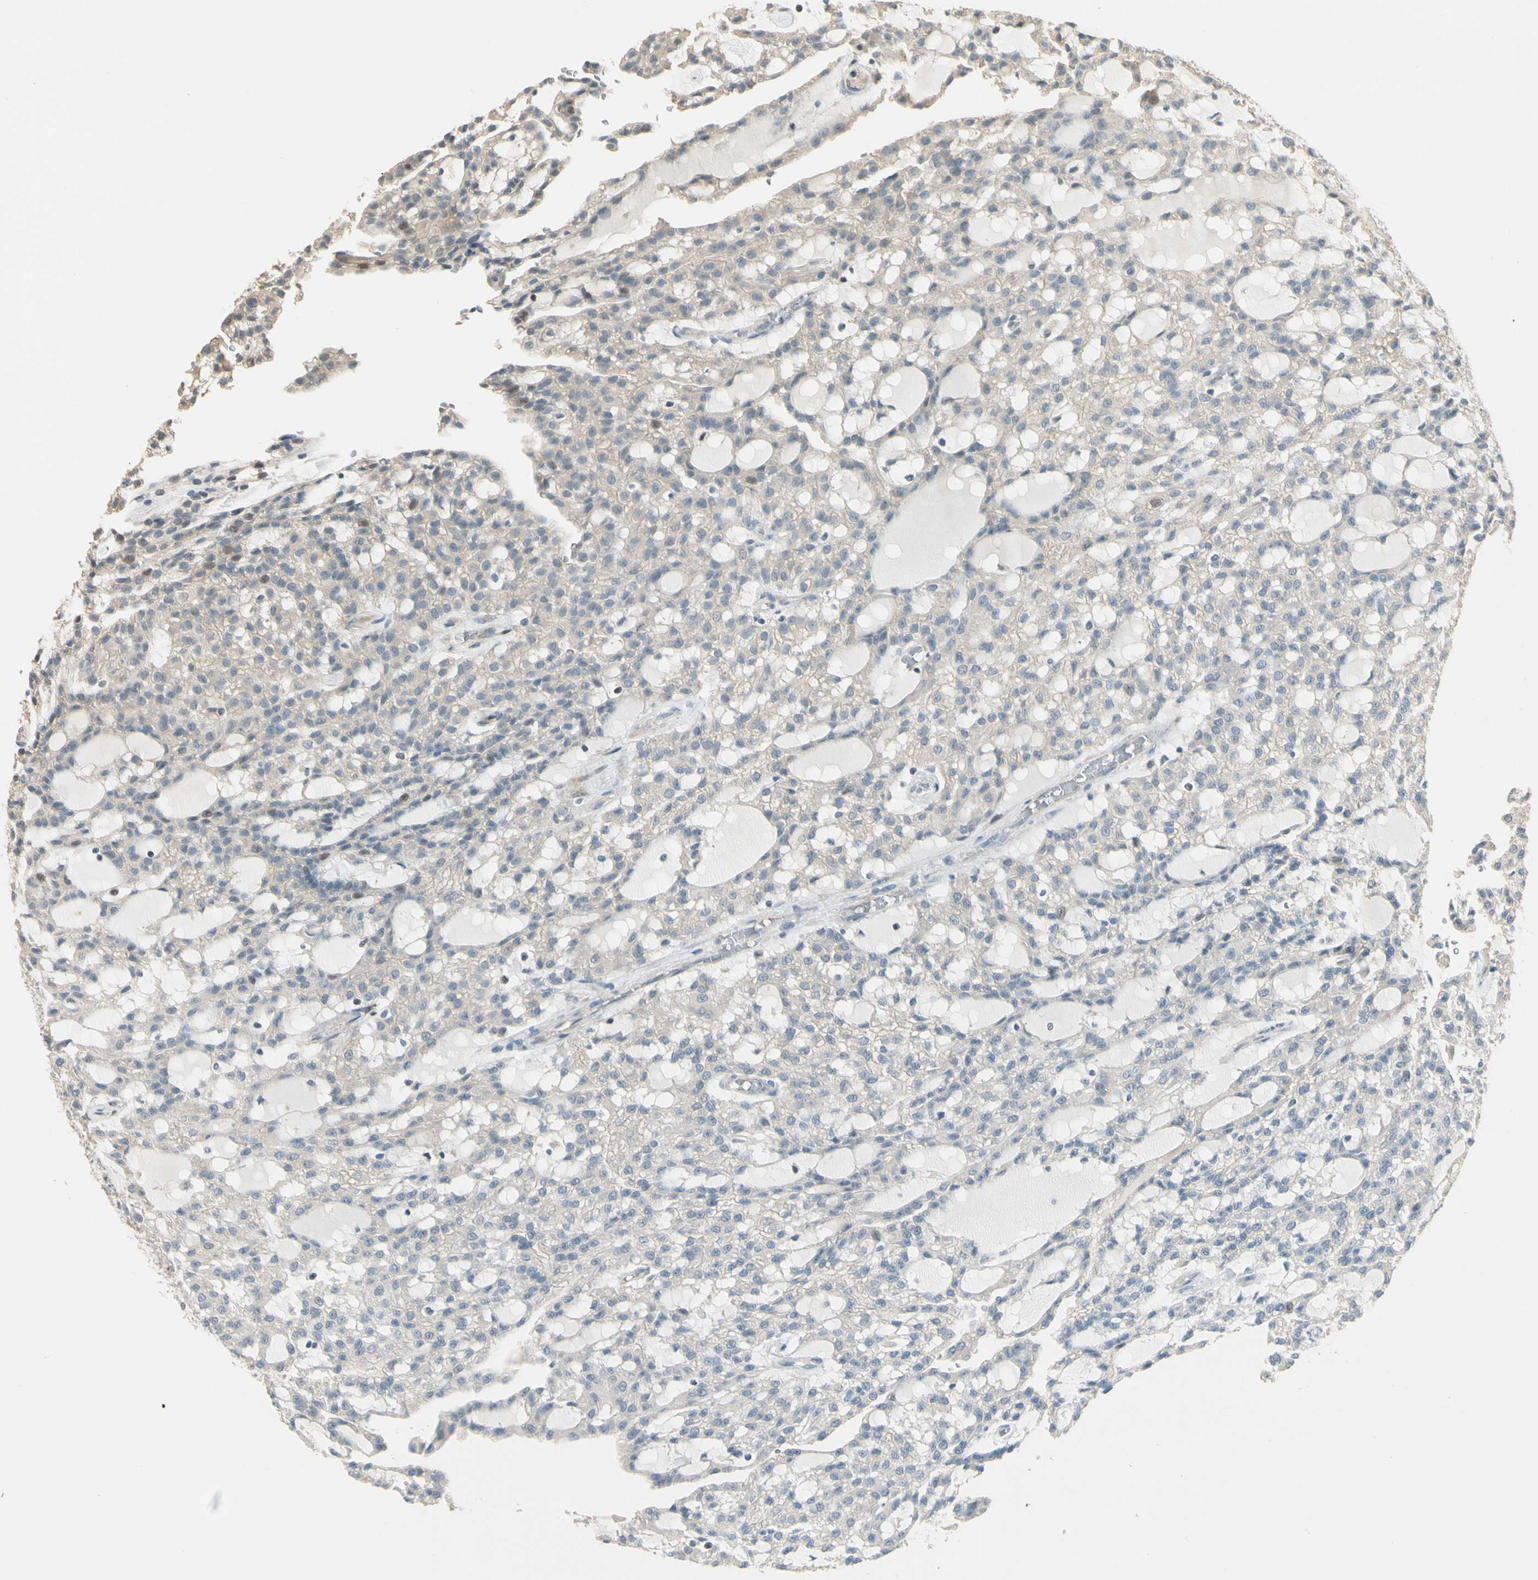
{"staining": {"intensity": "negative", "quantity": "none", "location": "none"}, "tissue": "renal cancer", "cell_type": "Tumor cells", "image_type": "cancer", "snomed": [{"axis": "morphology", "description": "Adenocarcinoma, NOS"}, {"axis": "topography", "description": "Kidney"}], "caption": "Protein analysis of renal cancer (adenocarcinoma) demonstrates no significant positivity in tumor cells. Brightfield microscopy of immunohistochemistry (IHC) stained with DAB (brown) and hematoxylin (blue), captured at high magnification.", "gene": "GNE", "patient": {"sex": "male", "age": 63}}